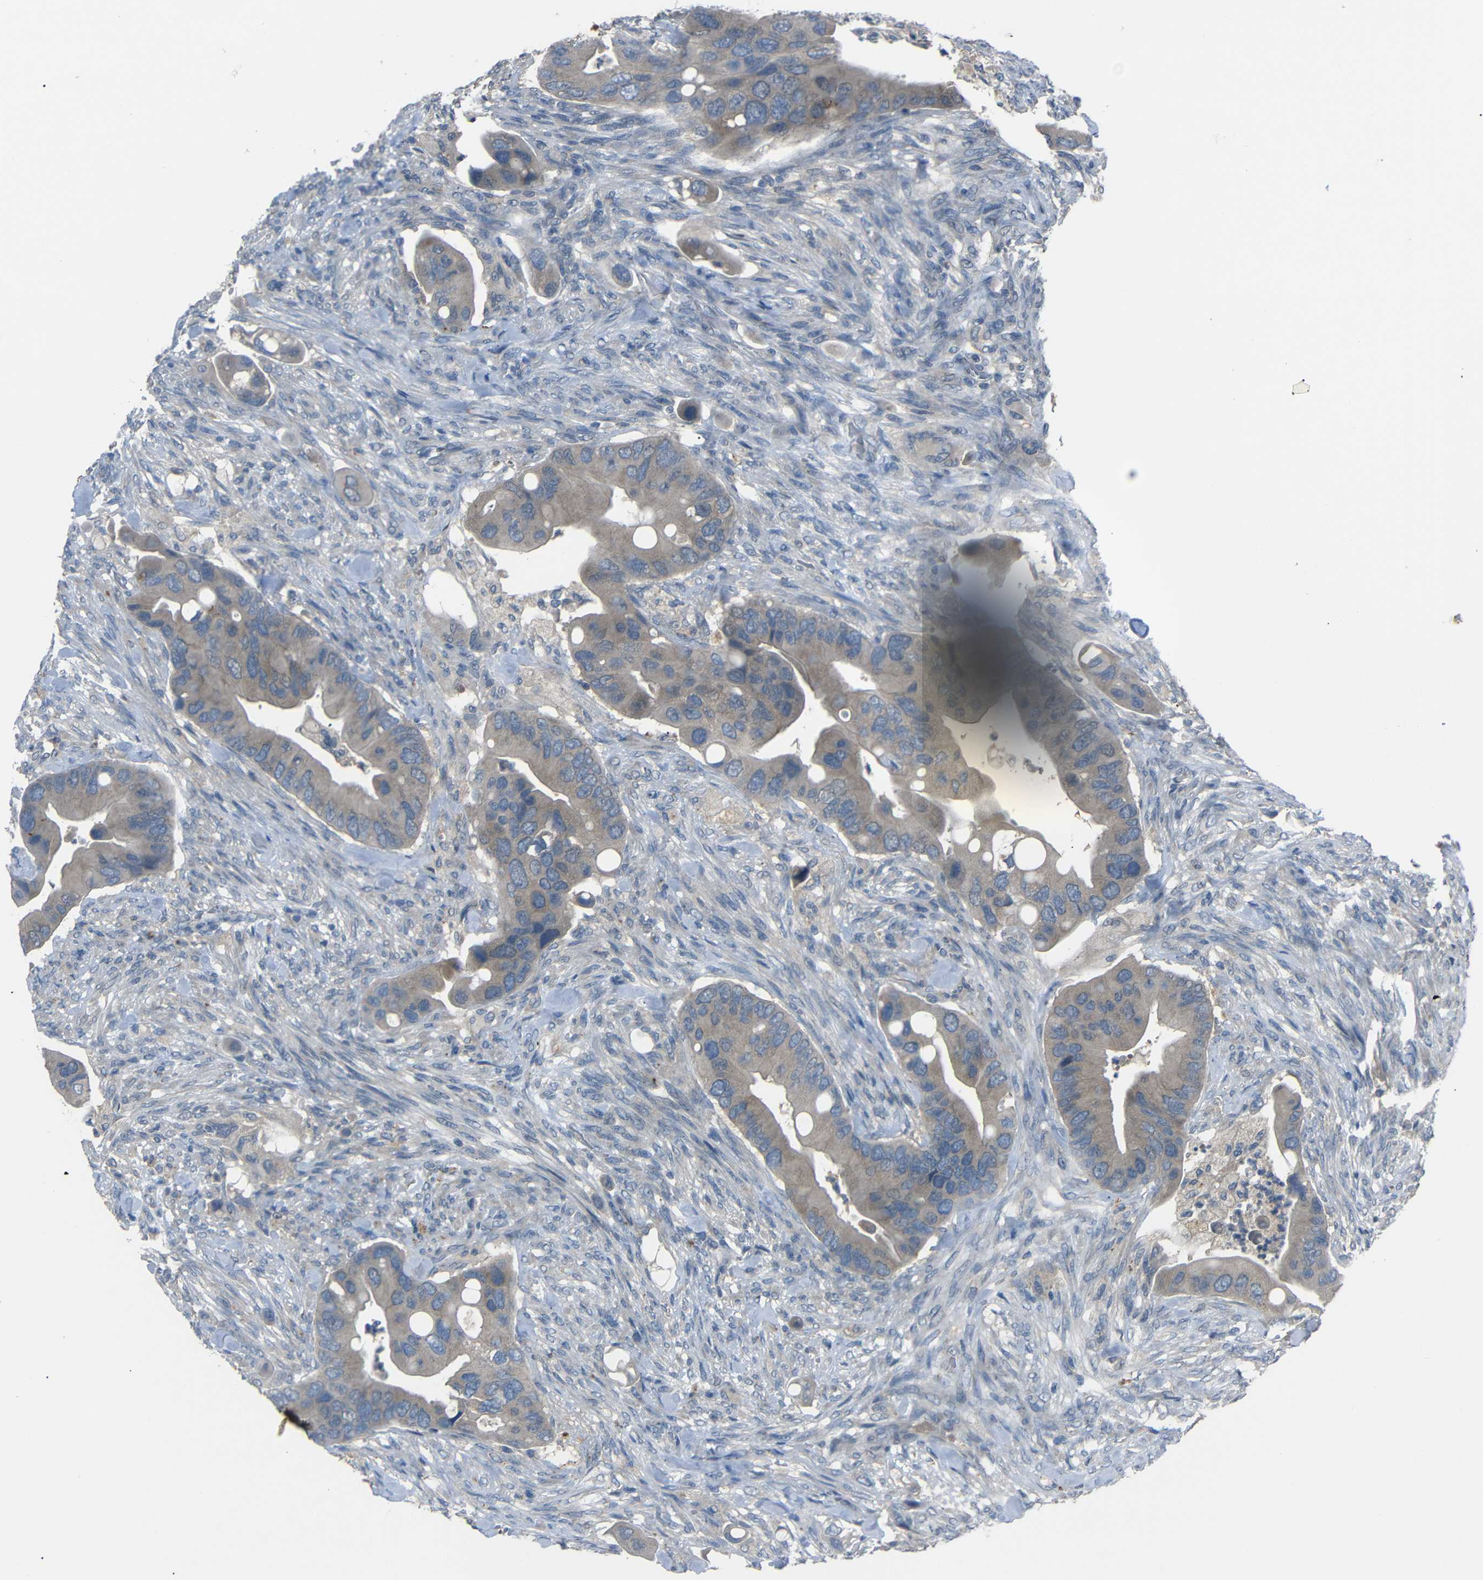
{"staining": {"intensity": "weak", "quantity": ">75%", "location": "cytoplasmic/membranous"}, "tissue": "colorectal cancer", "cell_type": "Tumor cells", "image_type": "cancer", "snomed": [{"axis": "morphology", "description": "Adenocarcinoma, NOS"}, {"axis": "topography", "description": "Rectum"}], "caption": "Colorectal cancer (adenocarcinoma) stained with immunohistochemistry demonstrates weak cytoplasmic/membranous expression in approximately >75% of tumor cells.", "gene": "C6orf89", "patient": {"sex": "female", "age": 57}}